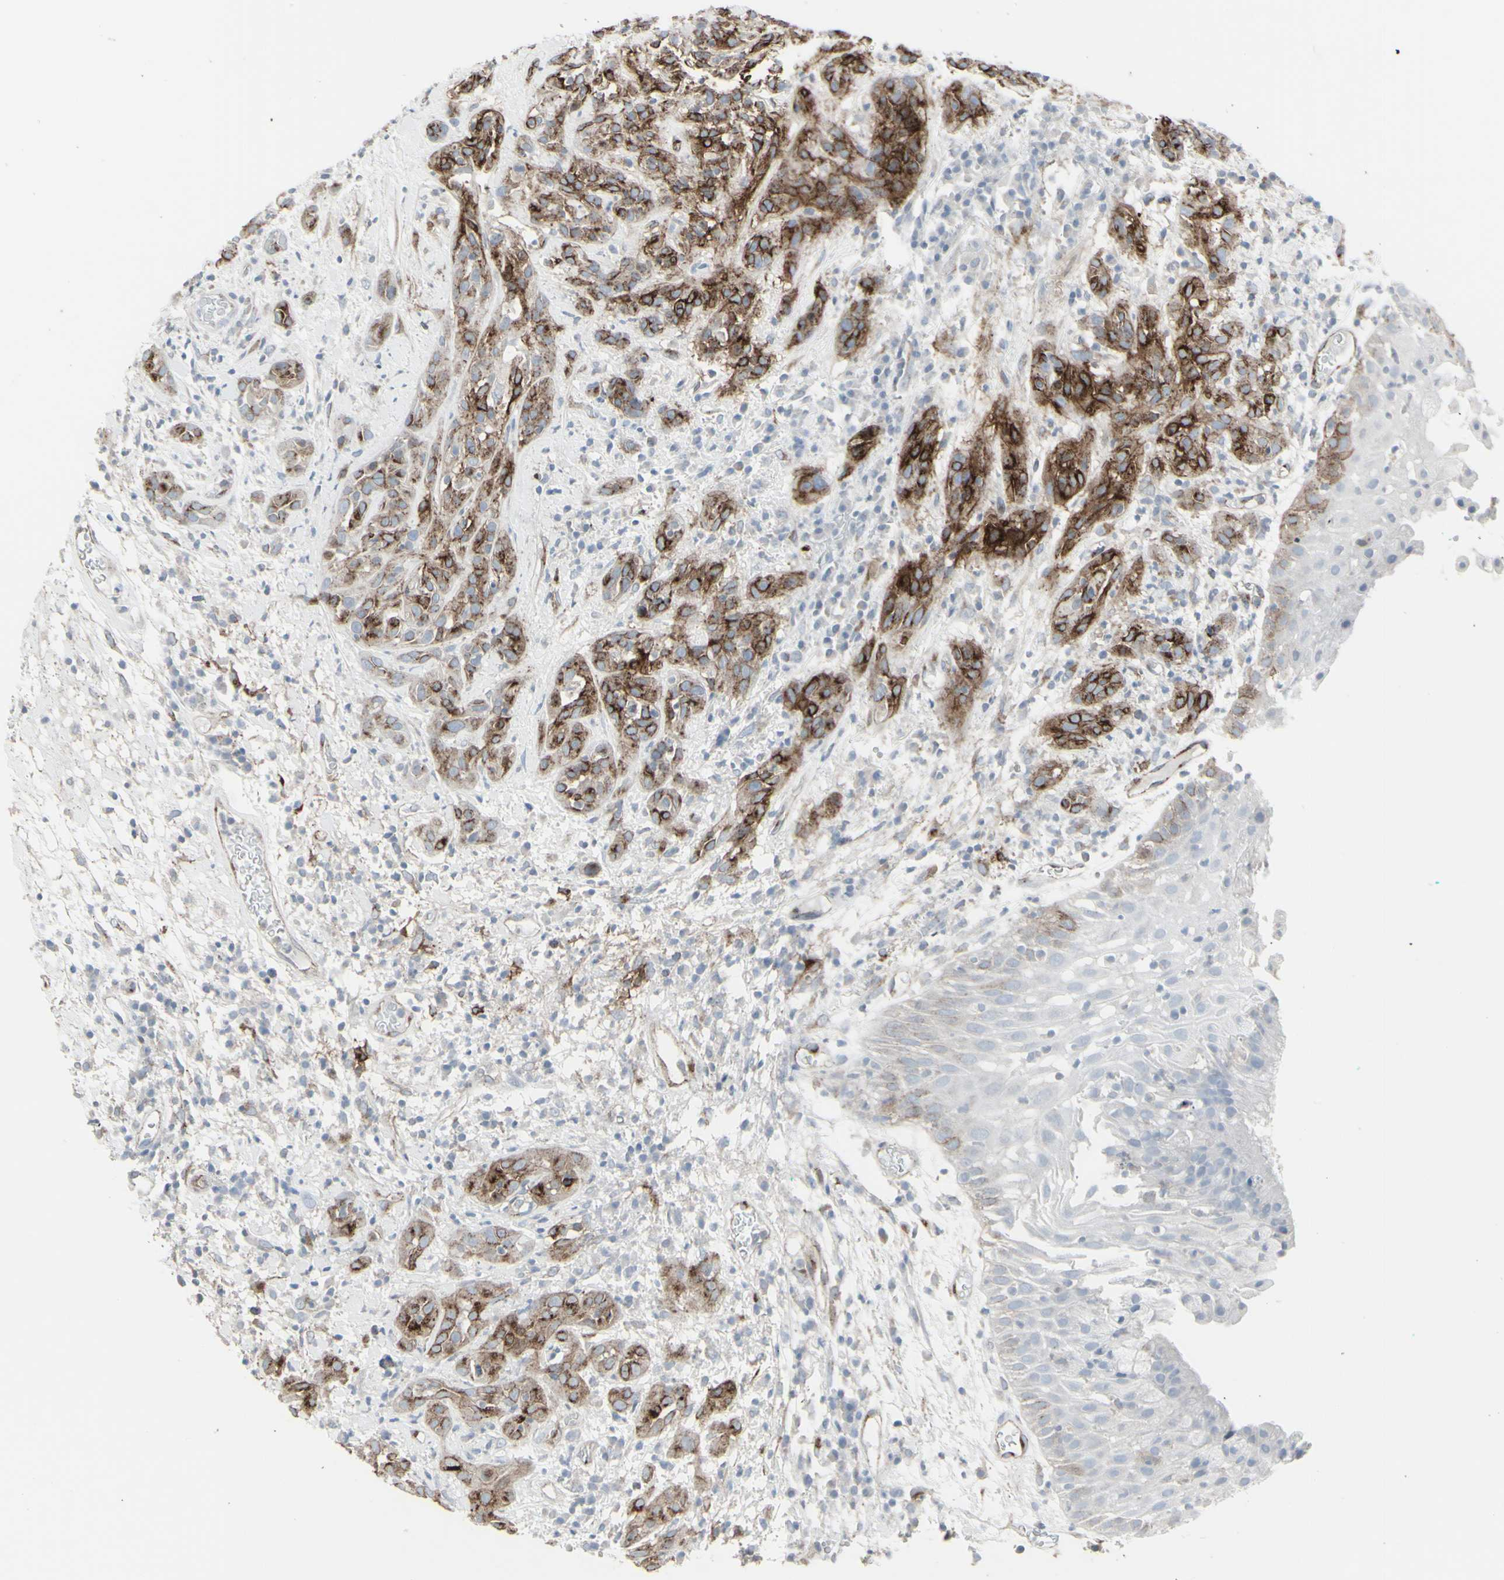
{"staining": {"intensity": "moderate", "quantity": ">75%", "location": "cytoplasmic/membranous"}, "tissue": "head and neck cancer", "cell_type": "Tumor cells", "image_type": "cancer", "snomed": [{"axis": "morphology", "description": "Squamous cell carcinoma, NOS"}, {"axis": "topography", "description": "Head-Neck"}], "caption": "Human head and neck cancer stained with a protein marker shows moderate staining in tumor cells.", "gene": "GJA1", "patient": {"sex": "male", "age": 62}}